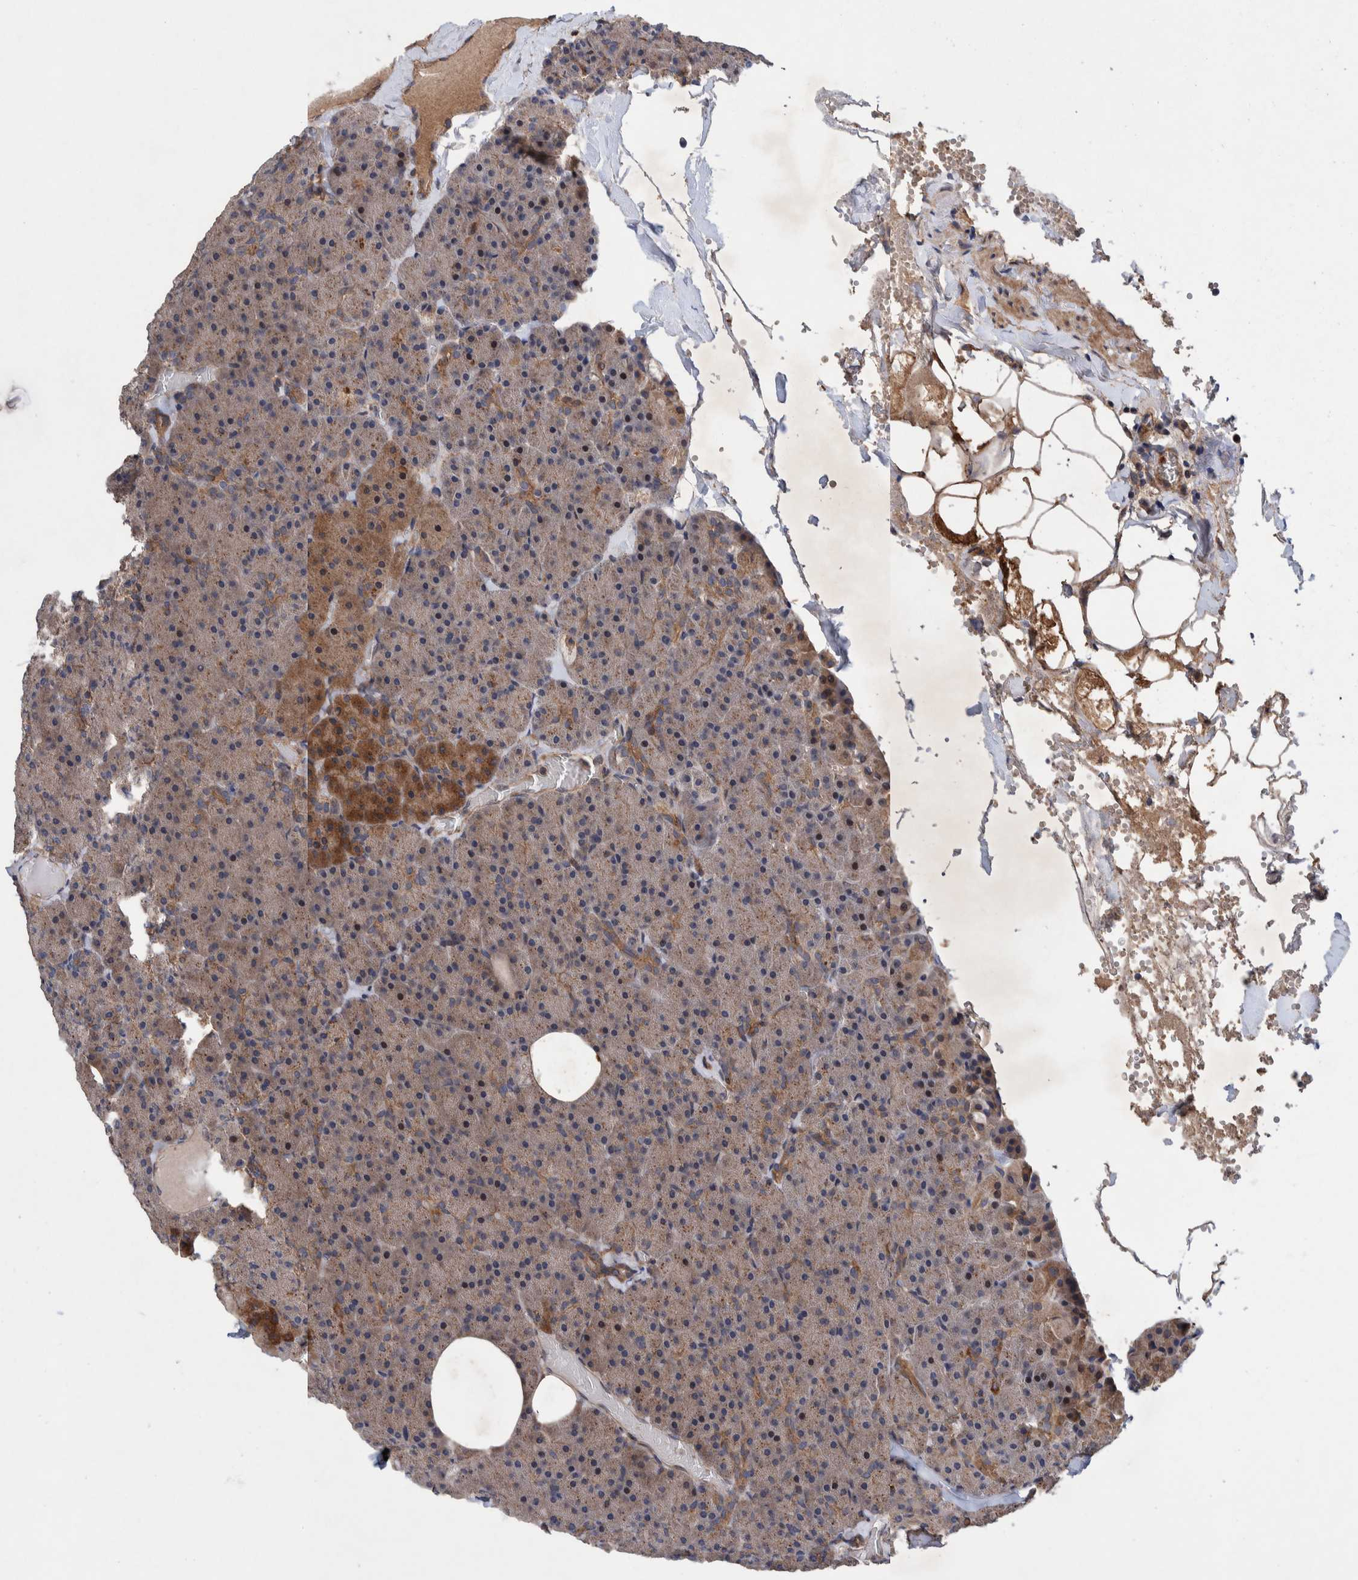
{"staining": {"intensity": "moderate", "quantity": ">75%", "location": "cytoplasmic/membranous"}, "tissue": "pancreas", "cell_type": "Exocrine glandular cells", "image_type": "normal", "snomed": [{"axis": "morphology", "description": "Normal tissue, NOS"}, {"axis": "morphology", "description": "Carcinoid, malignant, NOS"}, {"axis": "topography", "description": "Pancreas"}], "caption": "Immunohistochemistry photomicrograph of normal pancreas stained for a protein (brown), which exhibits medium levels of moderate cytoplasmic/membranous positivity in about >75% of exocrine glandular cells.", "gene": "PIK3R6", "patient": {"sex": "female", "age": 35}}